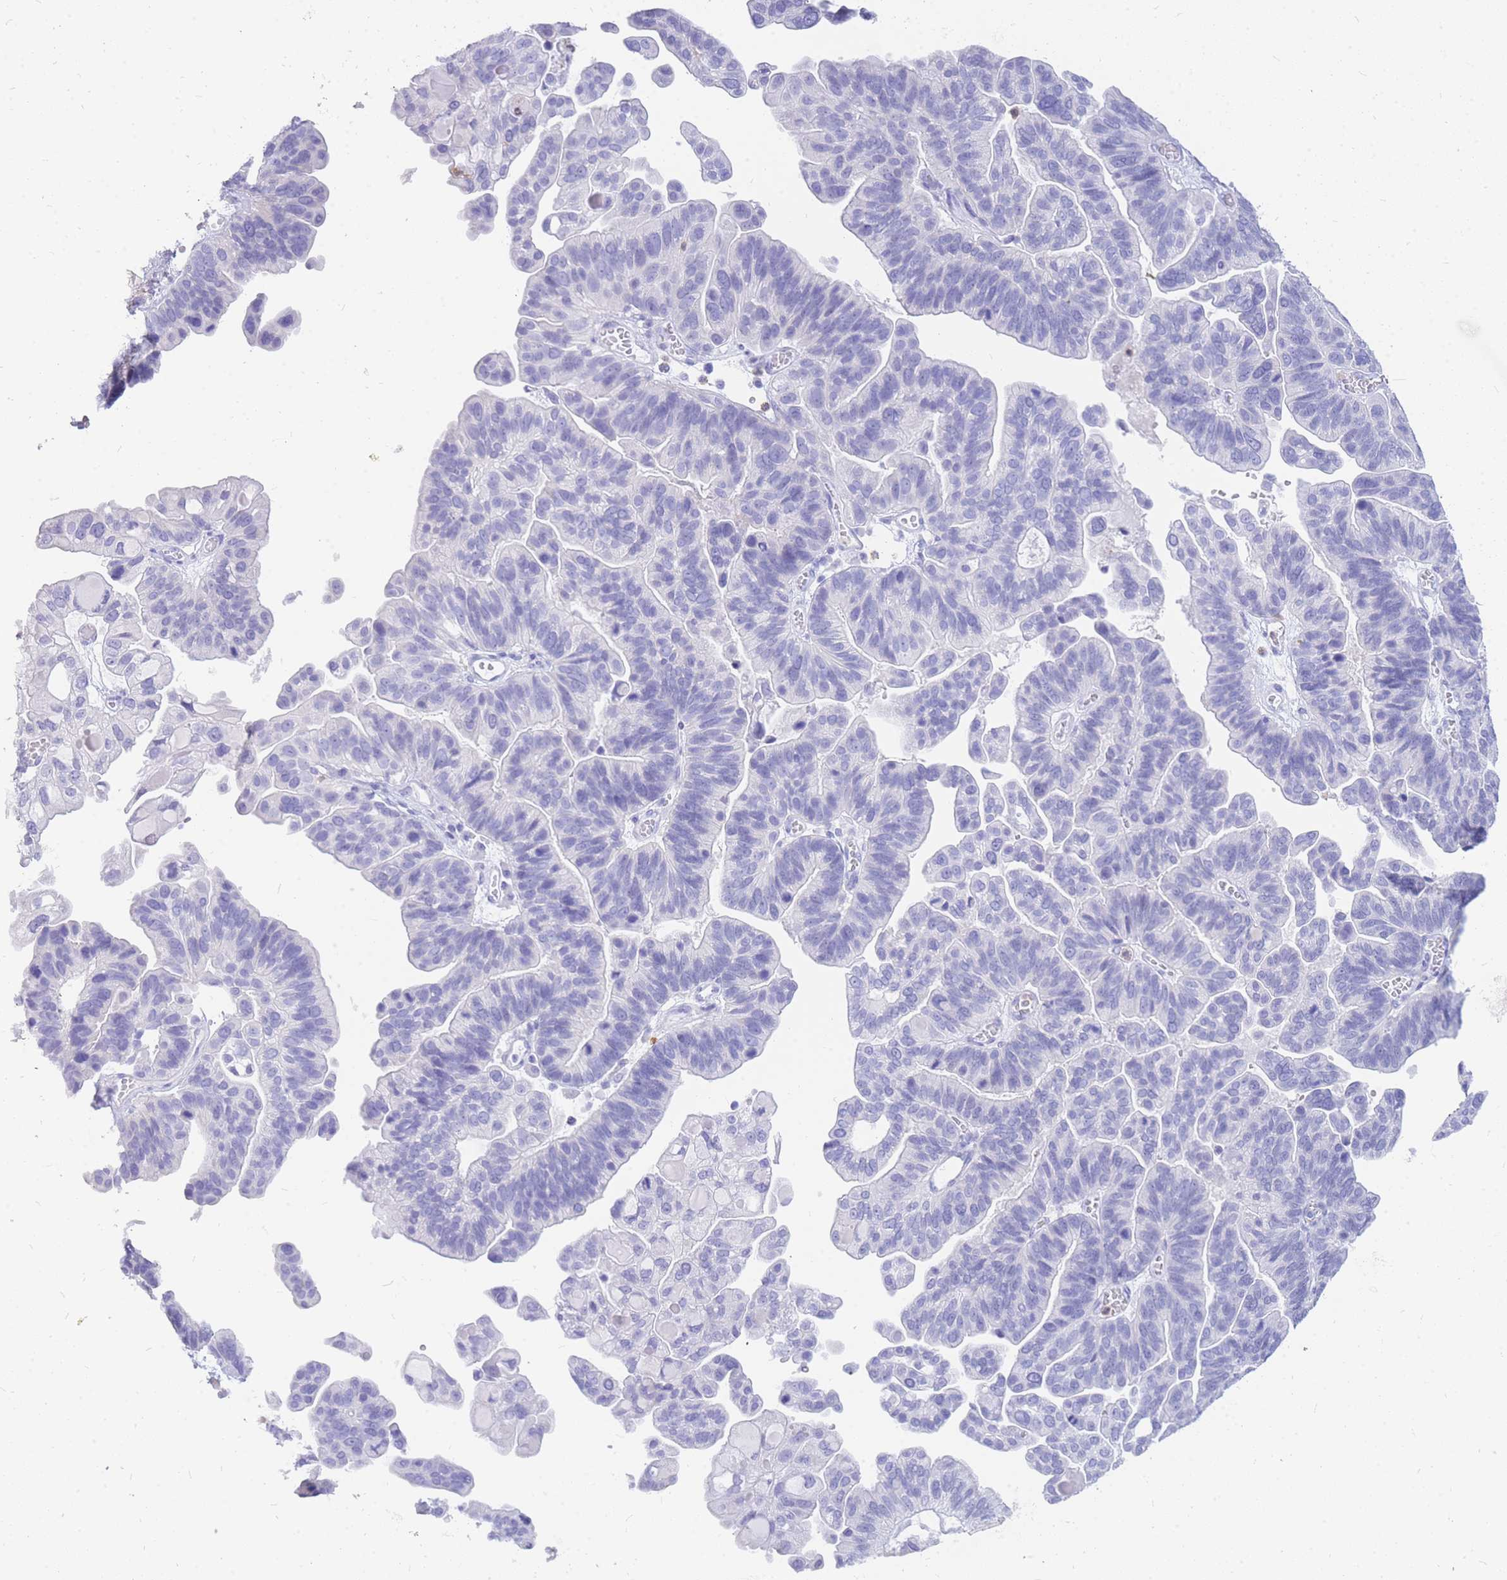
{"staining": {"intensity": "negative", "quantity": "none", "location": "none"}, "tissue": "ovarian cancer", "cell_type": "Tumor cells", "image_type": "cancer", "snomed": [{"axis": "morphology", "description": "Cystadenocarcinoma, serous, NOS"}, {"axis": "topography", "description": "Ovary"}], "caption": "This micrograph is of ovarian cancer (serous cystadenocarcinoma) stained with IHC to label a protein in brown with the nuclei are counter-stained blue. There is no expression in tumor cells. (DAB IHC, high magnification).", "gene": "HERC1", "patient": {"sex": "female", "age": 56}}